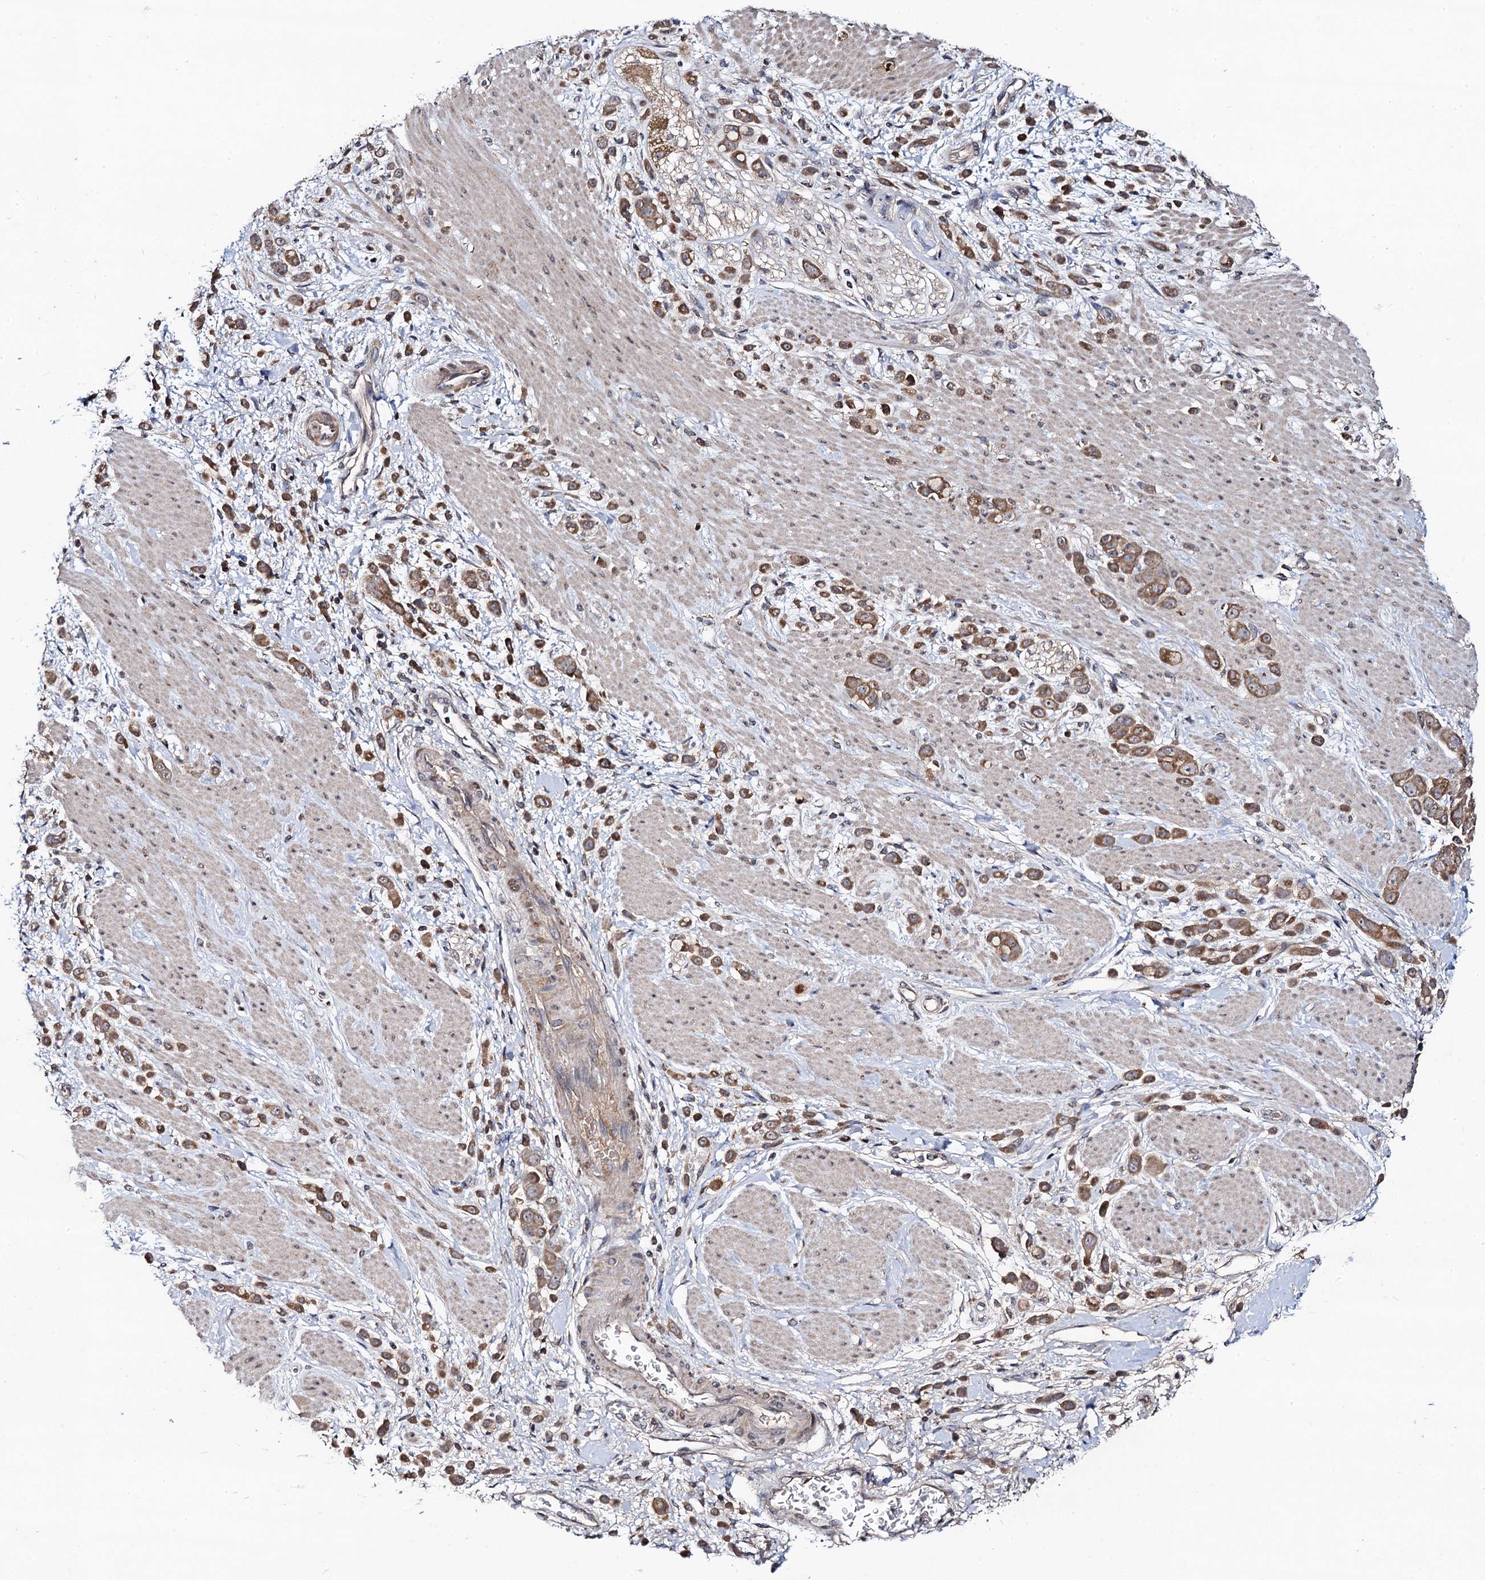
{"staining": {"intensity": "moderate", "quantity": ">75%", "location": "cytoplasmic/membranous"}, "tissue": "pancreatic cancer", "cell_type": "Tumor cells", "image_type": "cancer", "snomed": [{"axis": "morphology", "description": "Normal tissue, NOS"}, {"axis": "morphology", "description": "Adenocarcinoma, NOS"}, {"axis": "topography", "description": "Pancreas"}], "caption": "A medium amount of moderate cytoplasmic/membranous staining is identified in approximately >75% of tumor cells in pancreatic cancer (adenocarcinoma) tissue.", "gene": "VPS37D", "patient": {"sex": "female", "age": 64}}